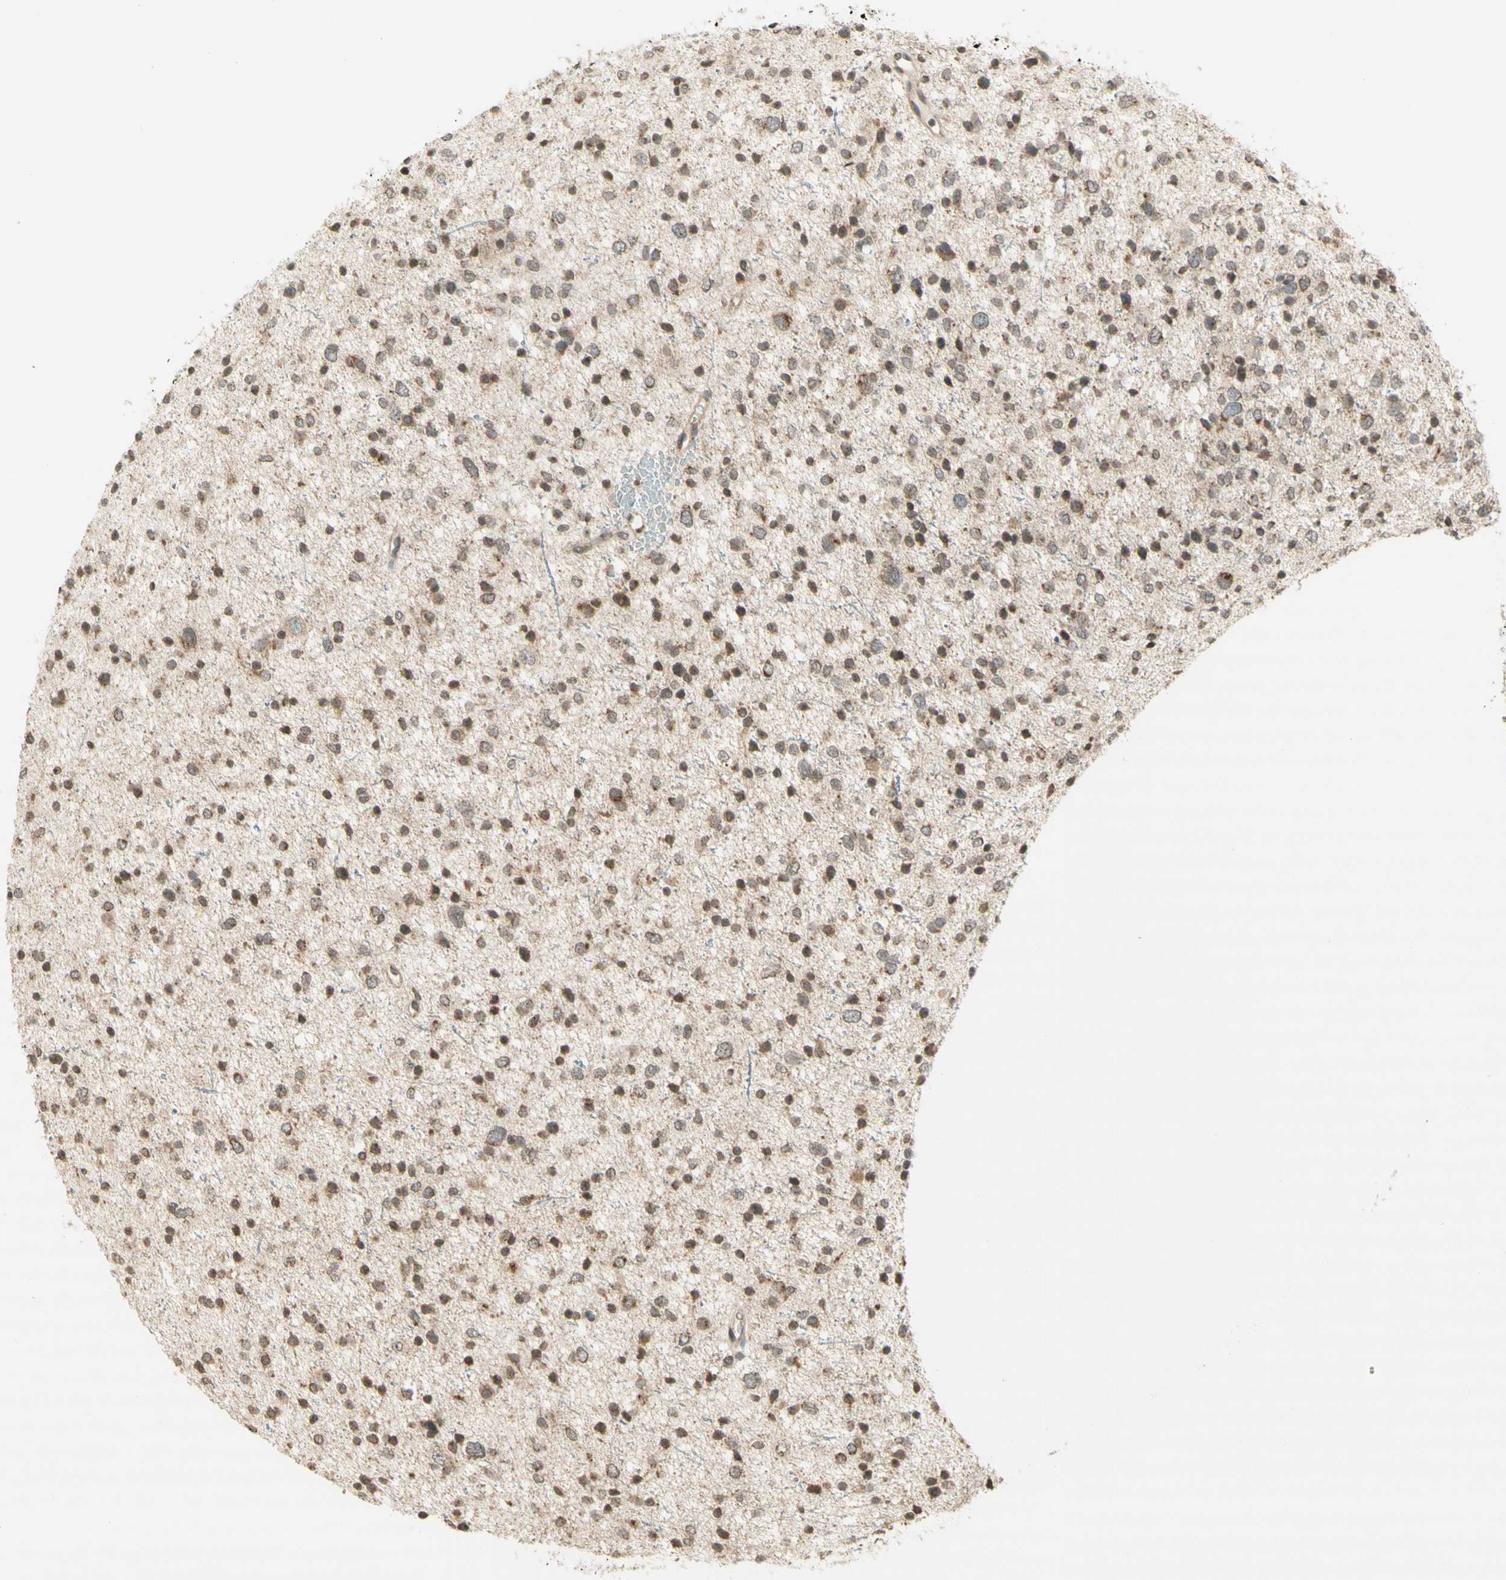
{"staining": {"intensity": "moderate", "quantity": ">75%", "location": "cytoplasmic/membranous,nuclear"}, "tissue": "glioma", "cell_type": "Tumor cells", "image_type": "cancer", "snomed": [{"axis": "morphology", "description": "Glioma, malignant, Low grade"}, {"axis": "topography", "description": "Brain"}], "caption": "Immunohistochemistry (IHC) of human malignant glioma (low-grade) displays medium levels of moderate cytoplasmic/membranous and nuclear positivity in about >75% of tumor cells.", "gene": "CCNI", "patient": {"sex": "female", "age": 37}}